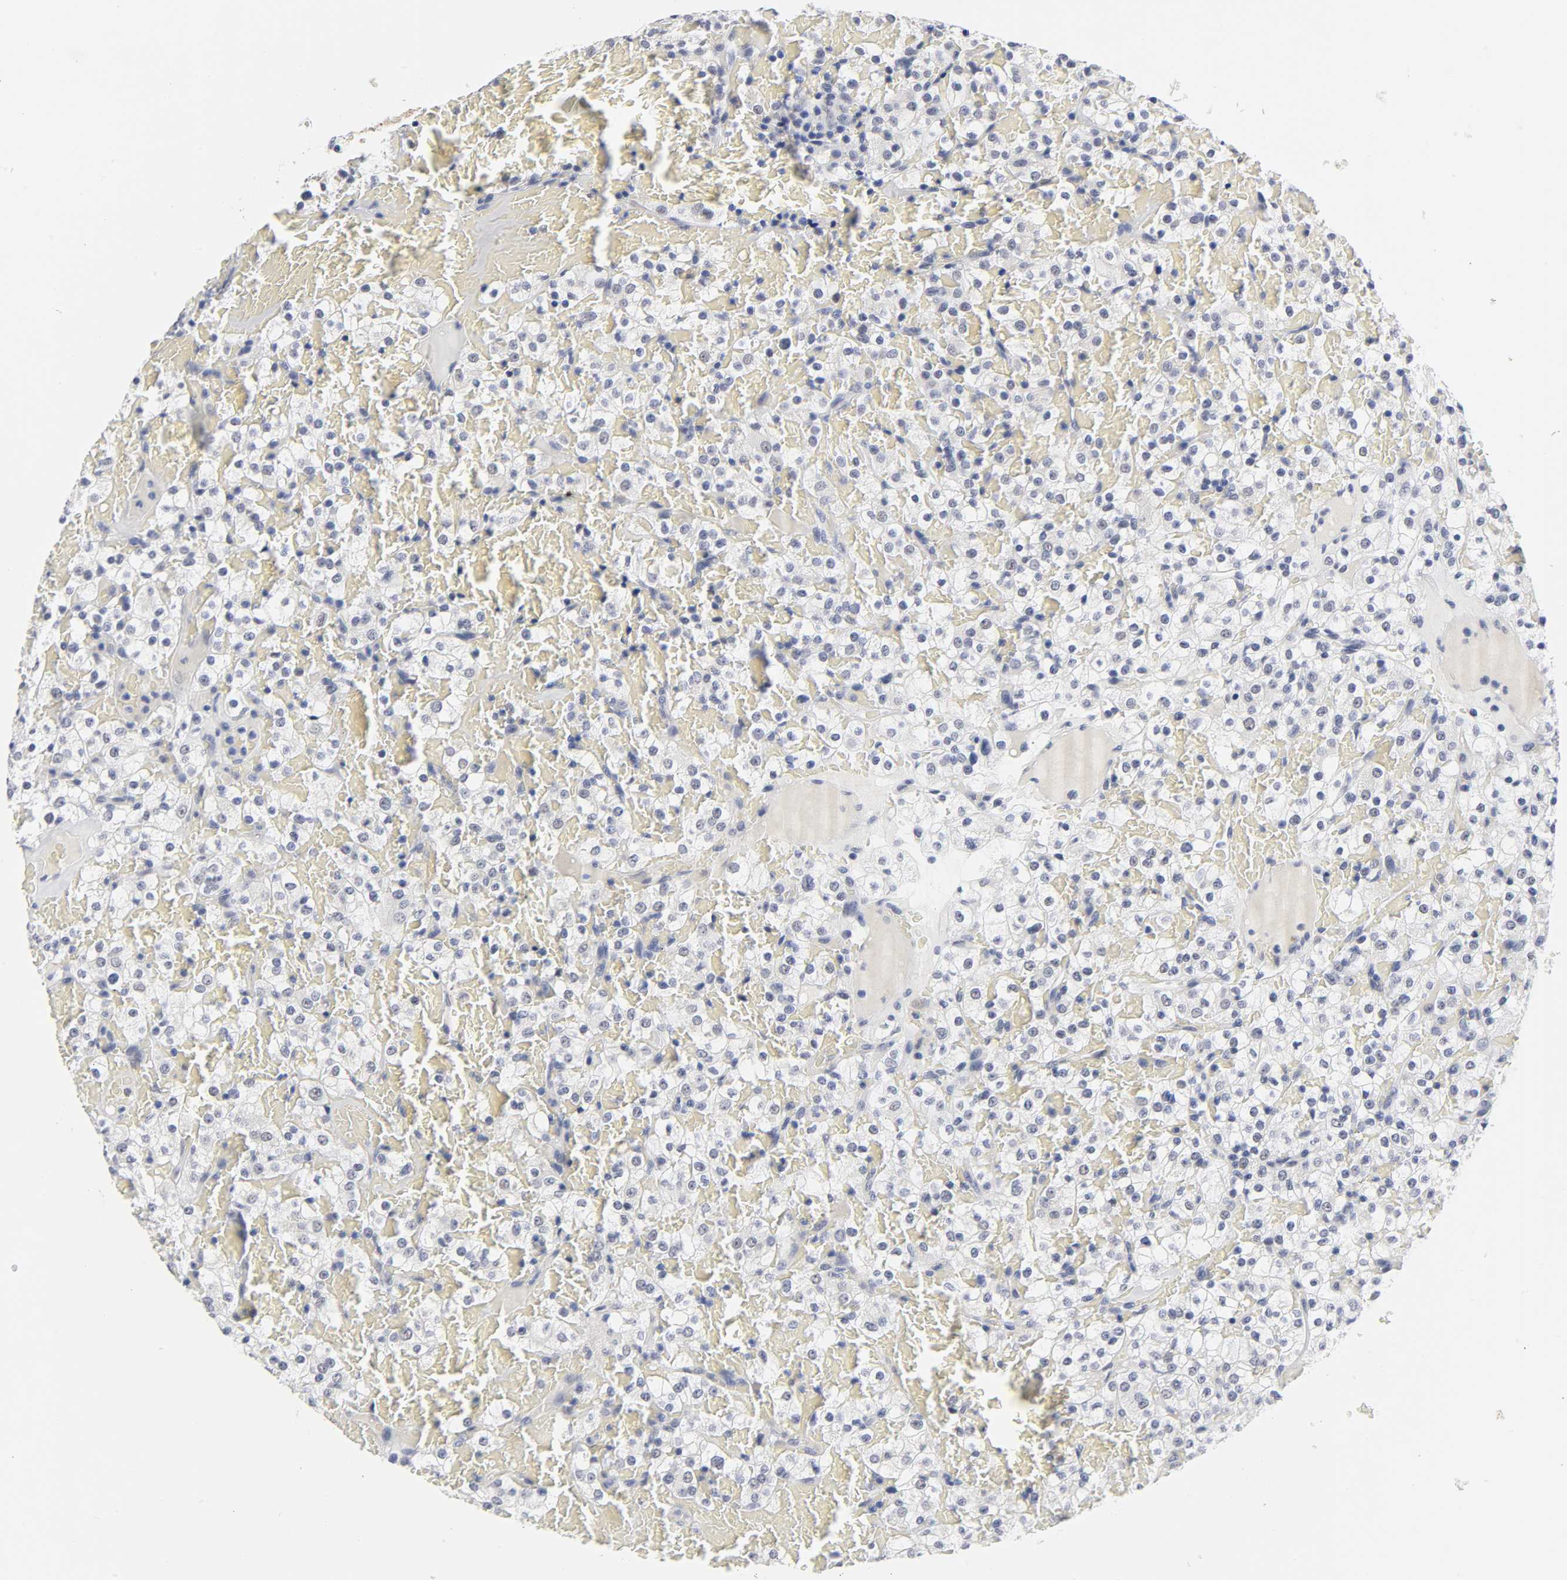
{"staining": {"intensity": "negative", "quantity": "none", "location": "none"}, "tissue": "renal cancer", "cell_type": "Tumor cells", "image_type": "cancer", "snomed": [{"axis": "morphology", "description": "Normal tissue, NOS"}, {"axis": "morphology", "description": "Adenocarcinoma, NOS"}, {"axis": "topography", "description": "Kidney"}], "caption": "An IHC photomicrograph of renal cancer (adenocarcinoma) is shown. There is no staining in tumor cells of renal cancer (adenocarcinoma).", "gene": "GRHL2", "patient": {"sex": "female", "age": 72}}